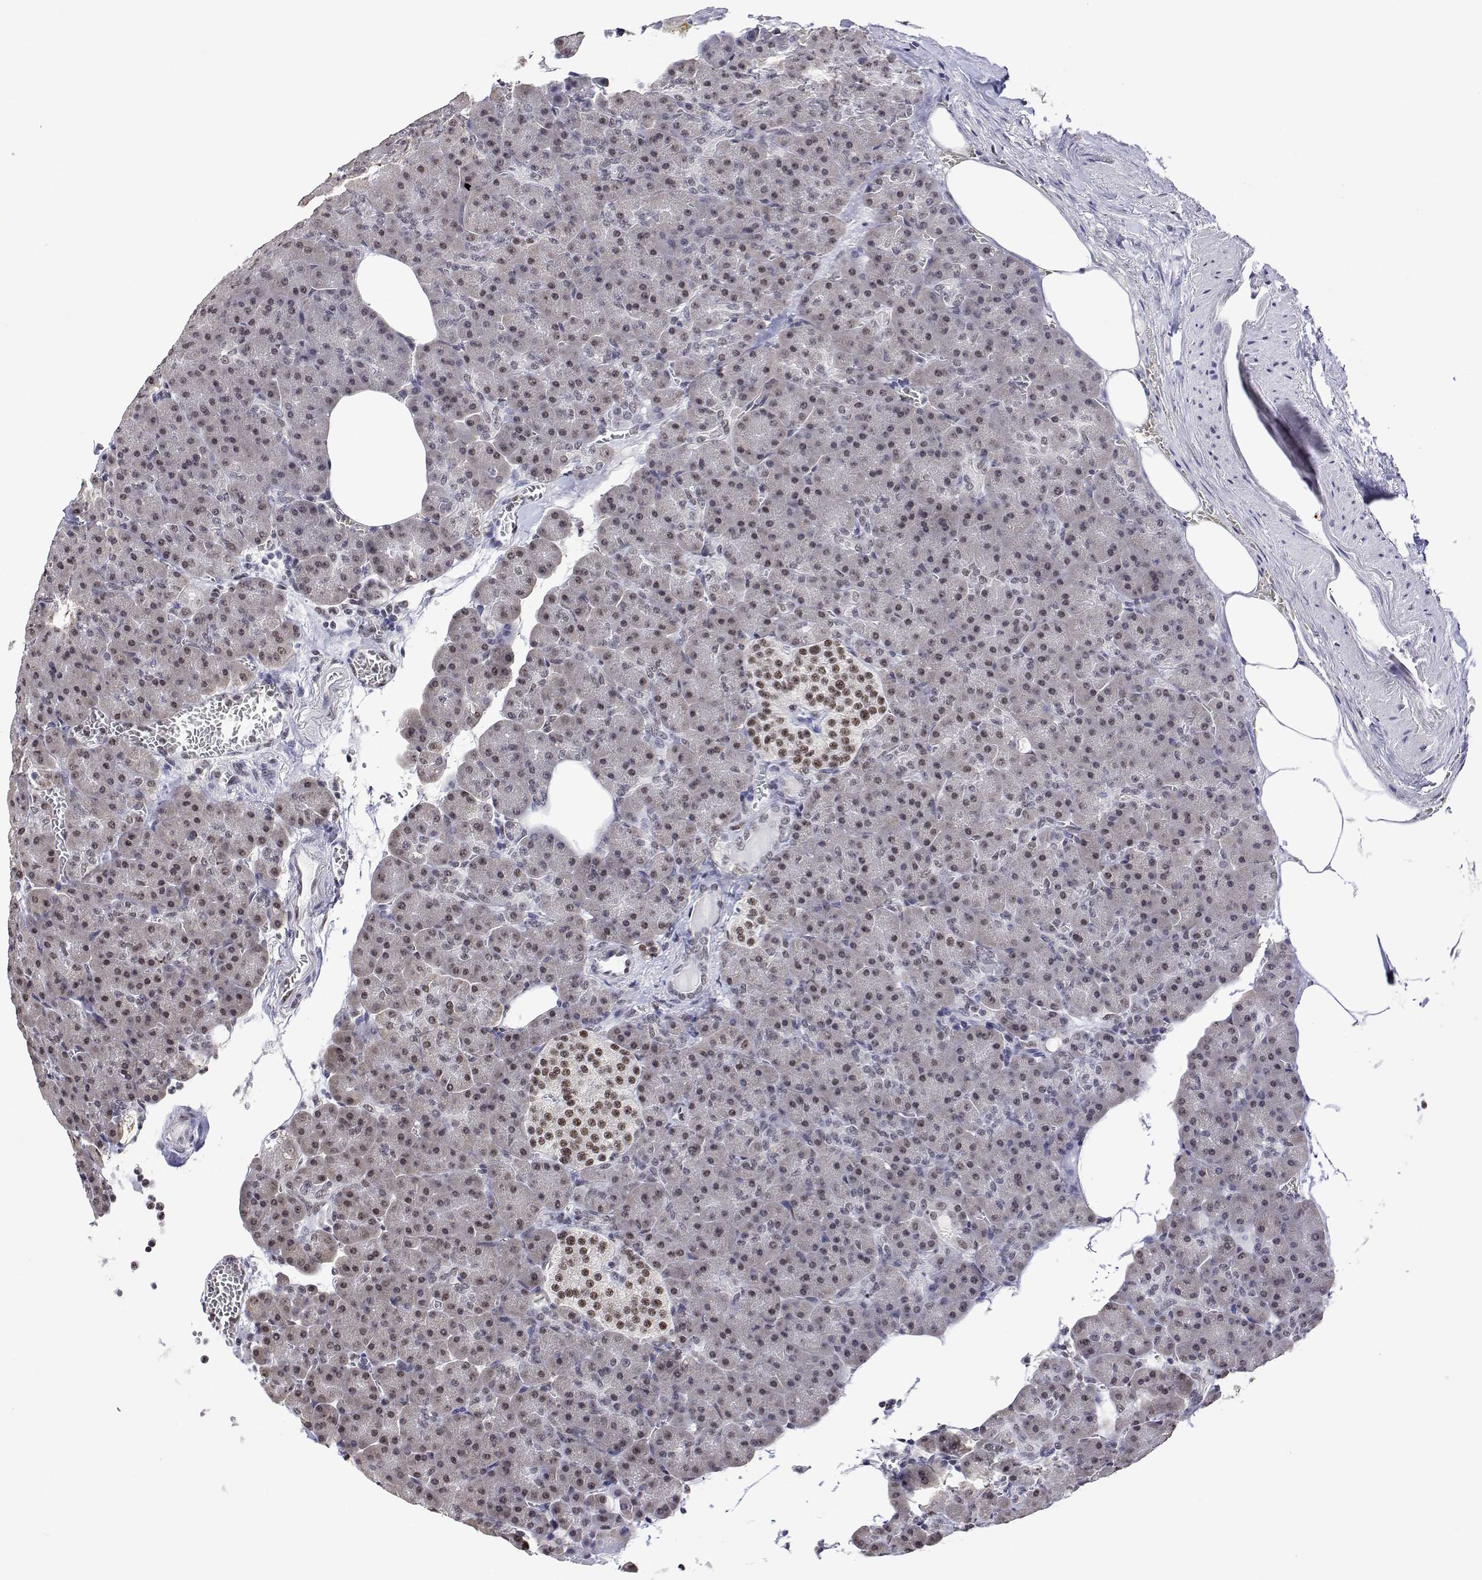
{"staining": {"intensity": "moderate", "quantity": ">75%", "location": "nuclear"}, "tissue": "pancreas", "cell_type": "Exocrine glandular cells", "image_type": "normal", "snomed": [{"axis": "morphology", "description": "Normal tissue, NOS"}, {"axis": "topography", "description": "Pancreas"}], "caption": "The micrograph demonstrates staining of benign pancreas, revealing moderate nuclear protein staining (brown color) within exocrine glandular cells. The staining was performed using DAB (3,3'-diaminobenzidine), with brown indicating positive protein expression. Nuclei are stained blue with hematoxylin.", "gene": "ADAR", "patient": {"sex": "female", "age": 74}}